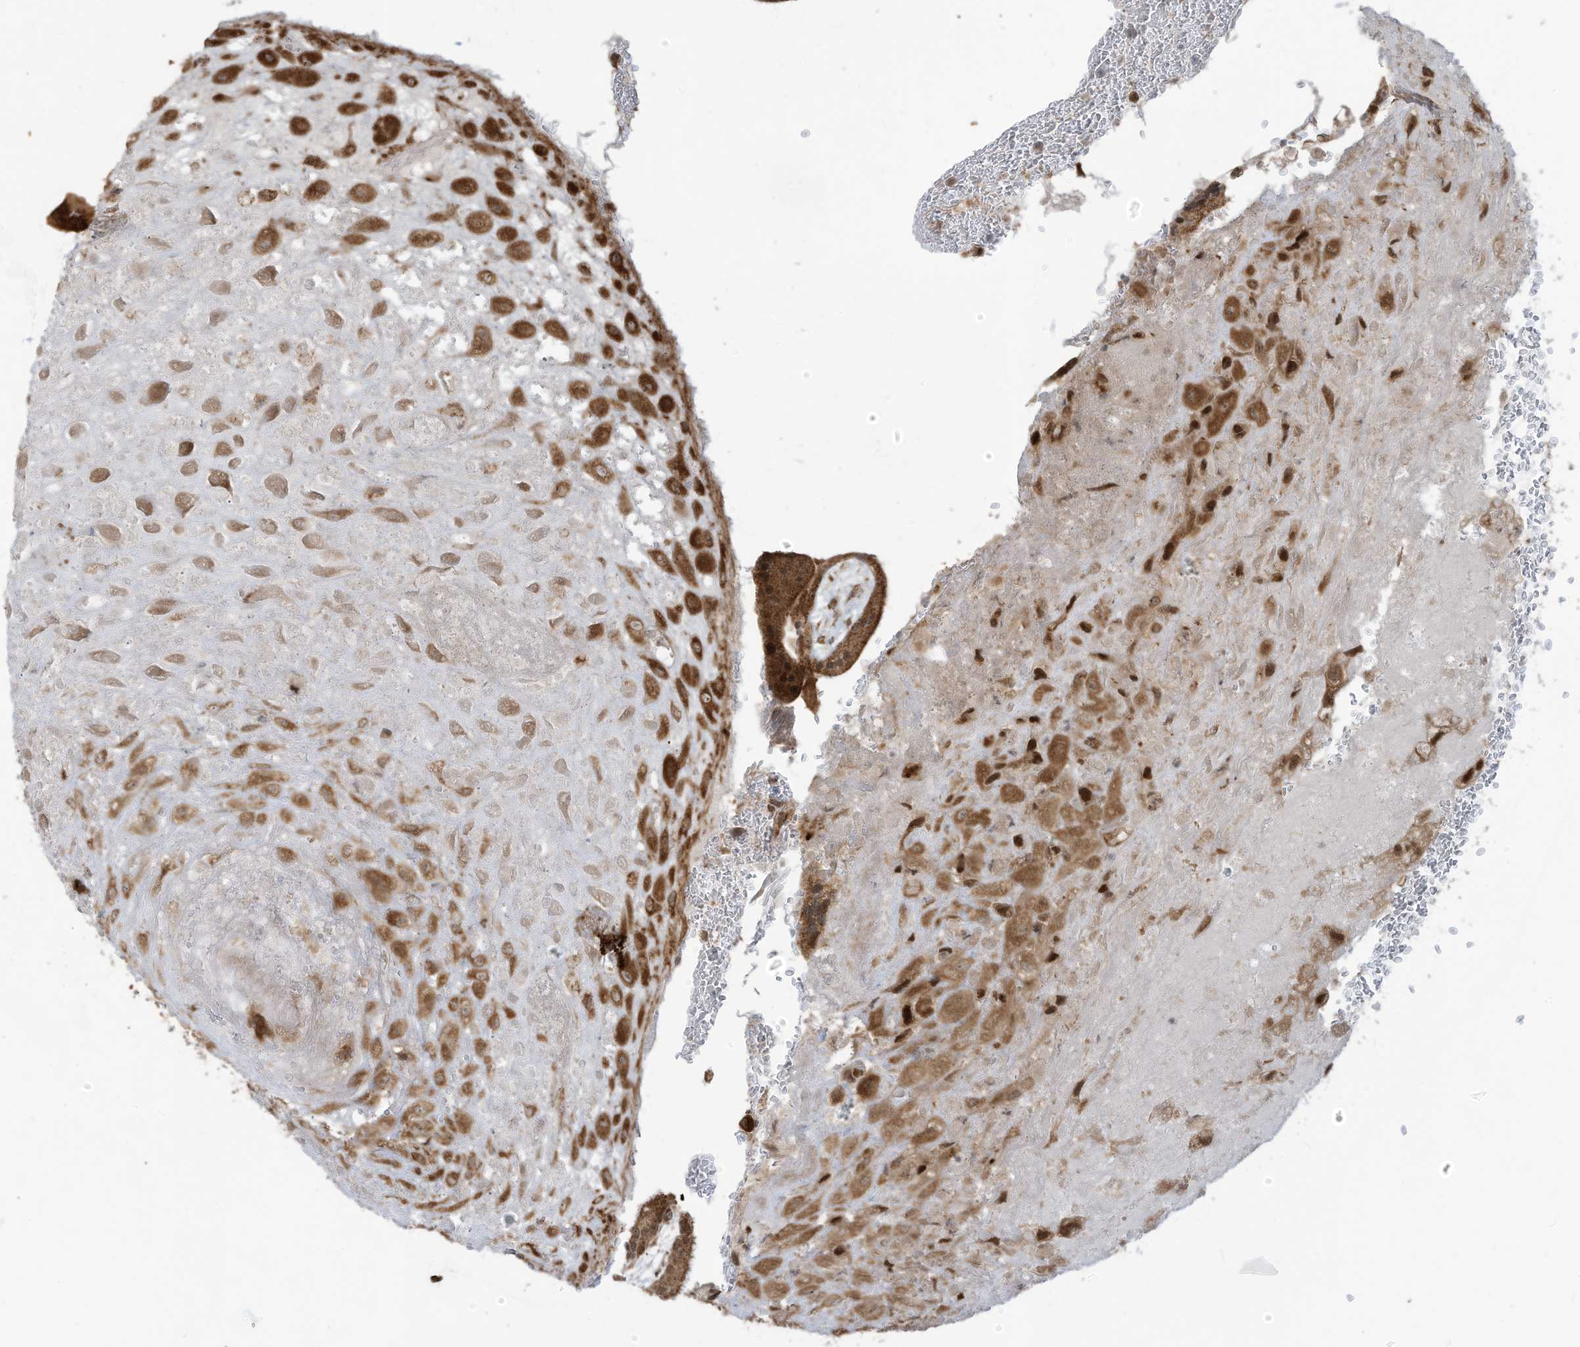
{"staining": {"intensity": "moderate", "quantity": ">75%", "location": "cytoplasmic/membranous"}, "tissue": "placenta", "cell_type": "Decidual cells", "image_type": "normal", "snomed": [{"axis": "morphology", "description": "Normal tissue, NOS"}, {"axis": "topography", "description": "Placenta"}], "caption": "The histopathology image exhibits immunohistochemical staining of unremarkable placenta. There is moderate cytoplasmic/membranous positivity is appreciated in approximately >75% of decidual cells. (brown staining indicates protein expression, while blue staining denotes nuclei).", "gene": "TRIM67", "patient": {"sex": "female", "age": 35}}